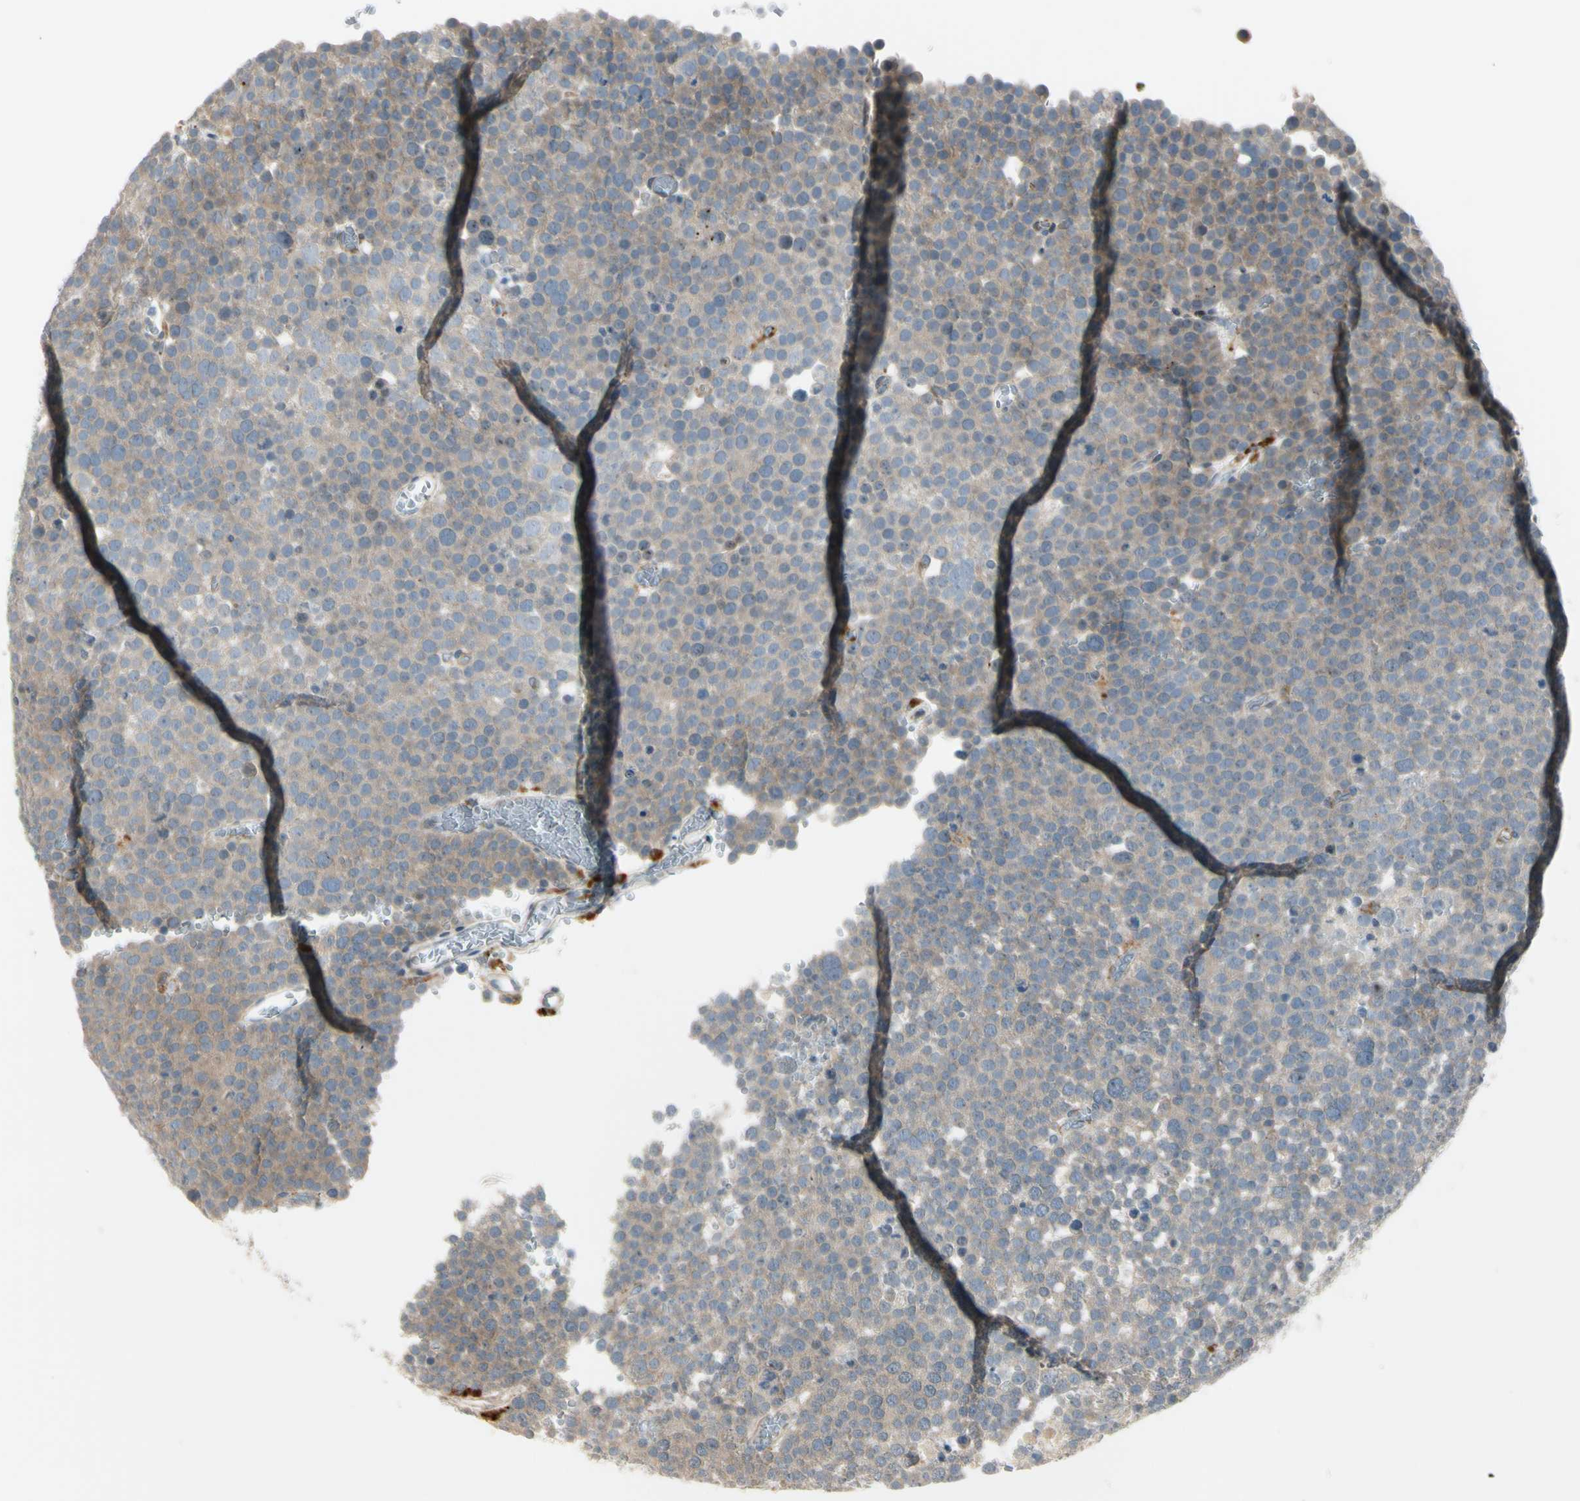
{"staining": {"intensity": "weak", "quantity": "25%-75%", "location": "cytoplasmic/membranous"}, "tissue": "testis cancer", "cell_type": "Tumor cells", "image_type": "cancer", "snomed": [{"axis": "morphology", "description": "Seminoma, NOS"}, {"axis": "topography", "description": "Testis"}], "caption": "Protein analysis of seminoma (testis) tissue shows weak cytoplasmic/membranous positivity in about 25%-75% of tumor cells.", "gene": "NDFIP1", "patient": {"sex": "male", "age": 71}}